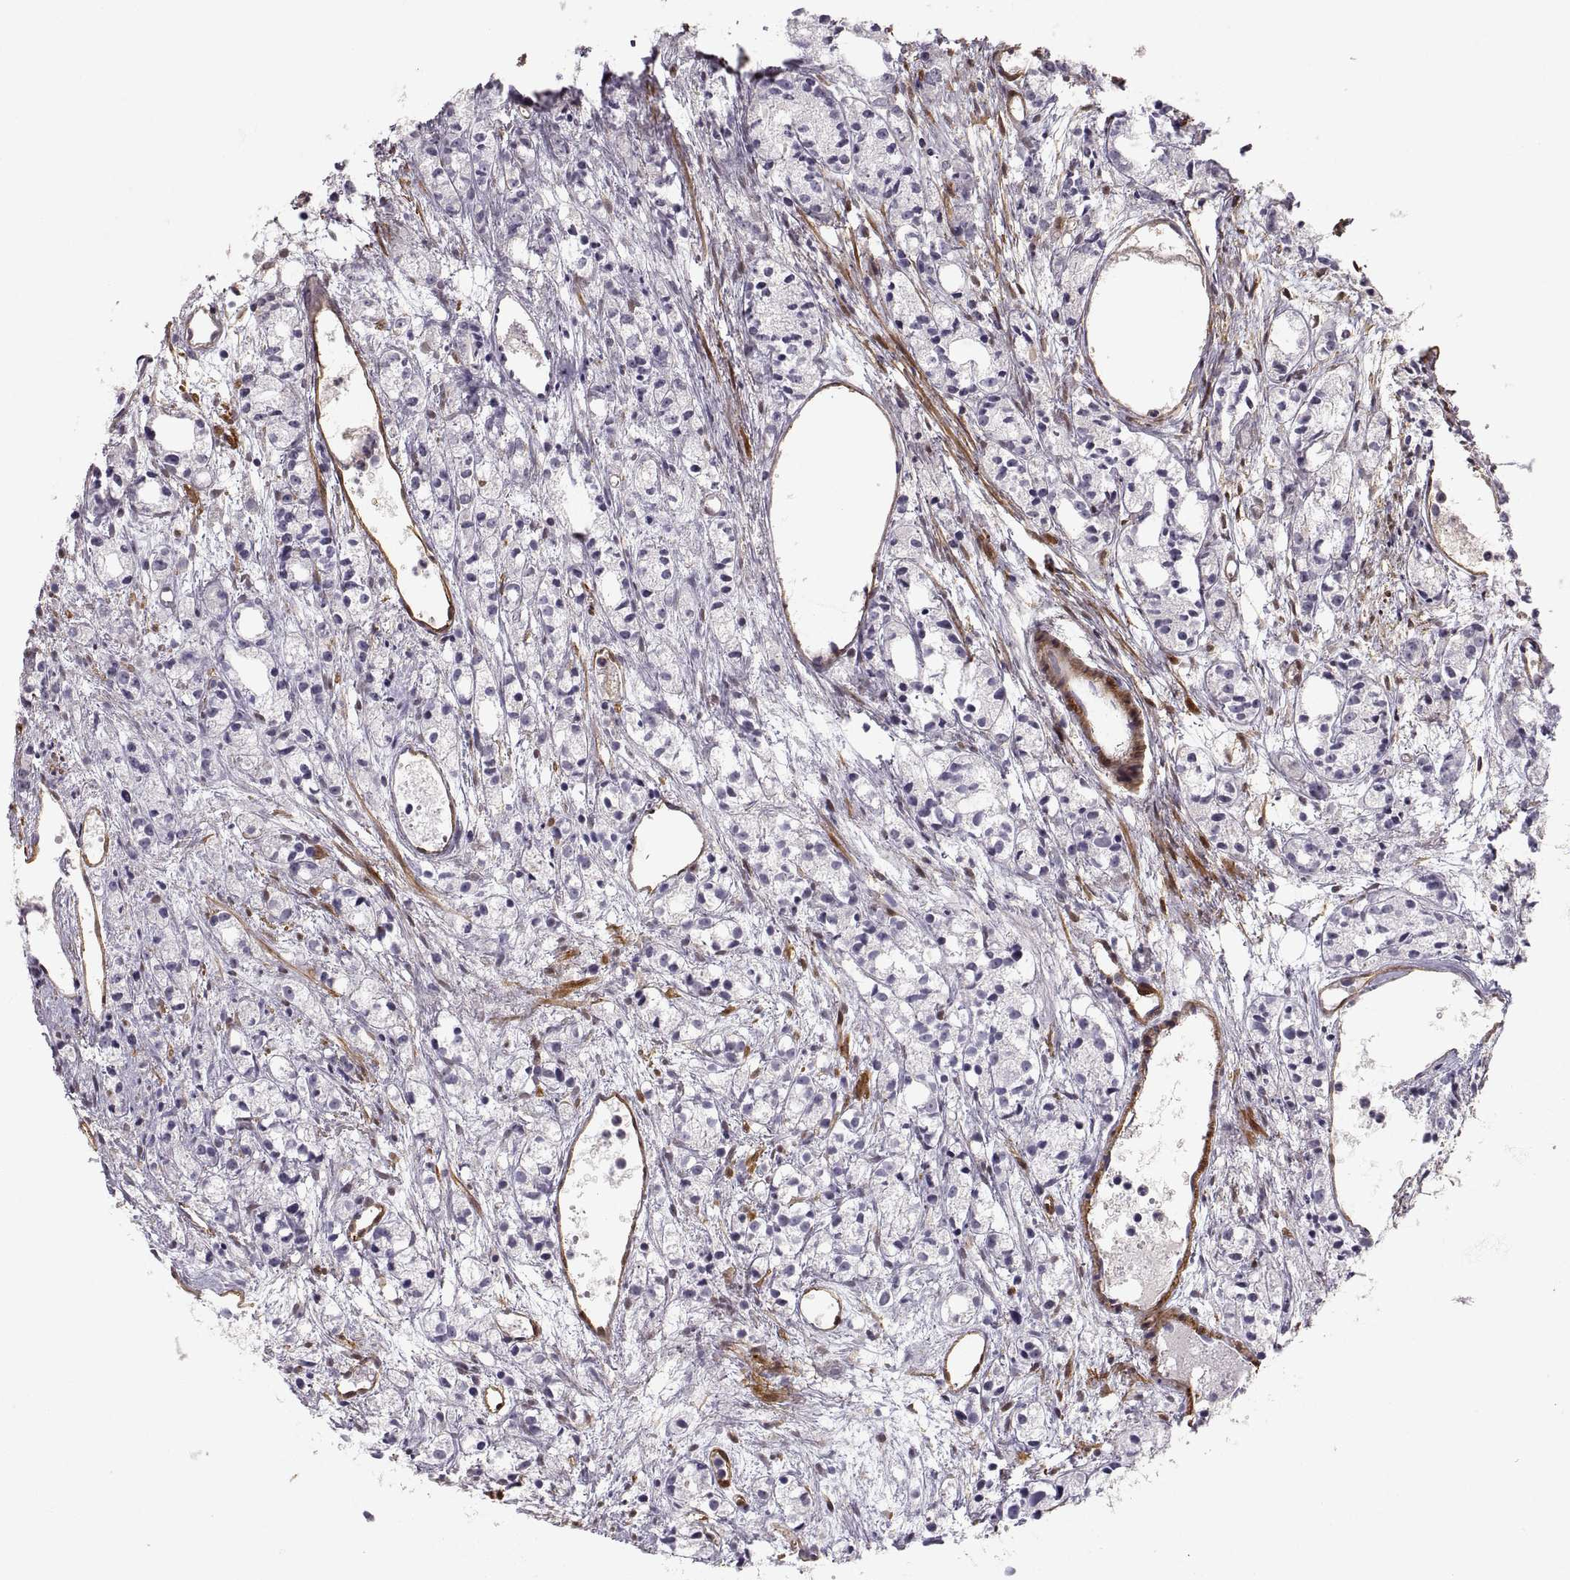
{"staining": {"intensity": "negative", "quantity": "none", "location": "none"}, "tissue": "prostate cancer", "cell_type": "Tumor cells", "image_type": "cancer", "snomed": [{"axis": "morphology", "description": "Adenocarcinoma, Medium grade"}, {"axis": "topography", "description": "Prostate"}], "caption": "Immunohistochemical staining of prostate cancer (adenocarcinoma (medium-grade)) demonstrates no significant expression in tumor cells.", "gene": "PGM5", "patient": {"sex": "male", "age": 74}}